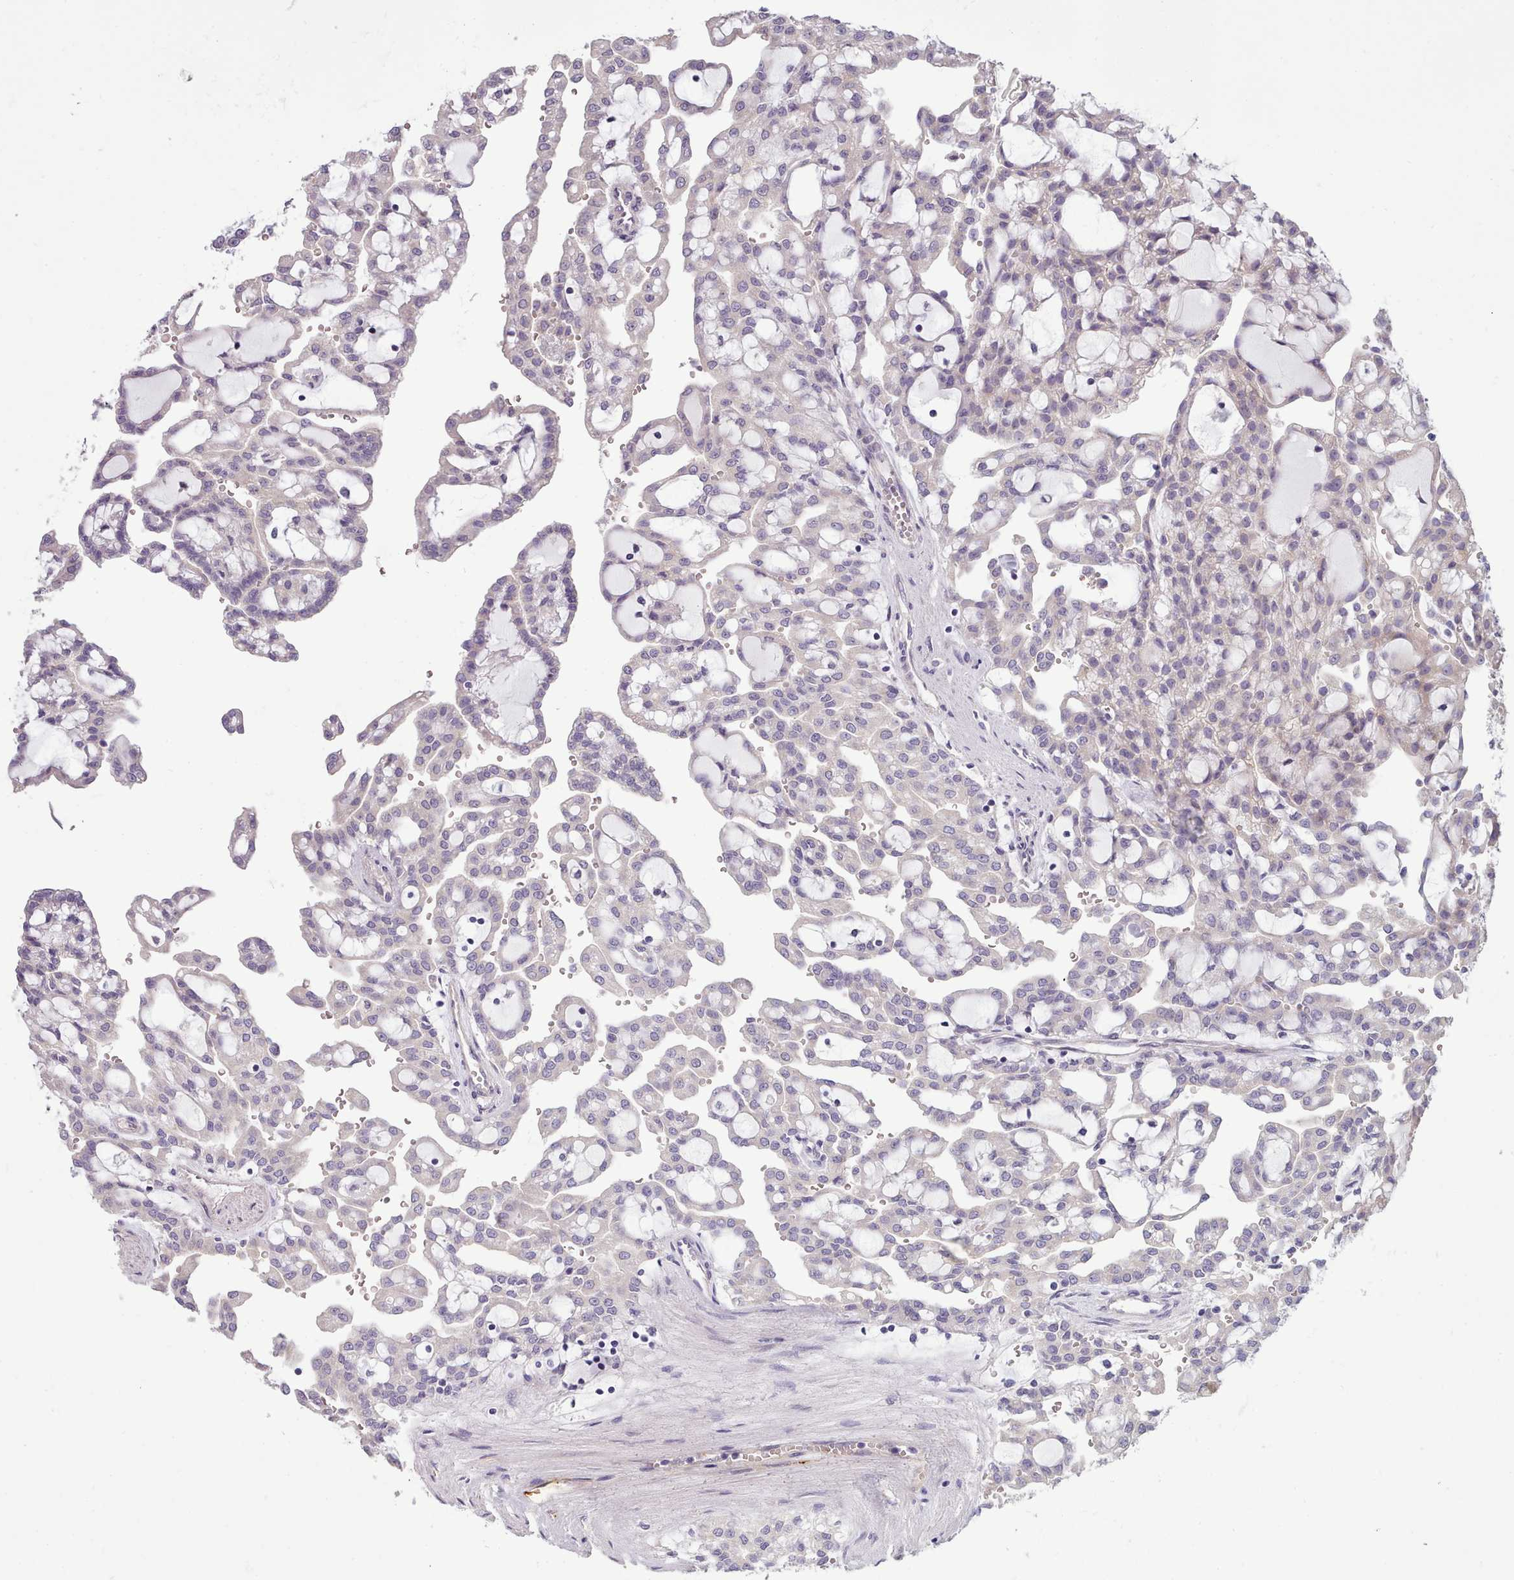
{"staining": {"intensity": "negative", "quantity": "none", "location": "none"}, "tissue": "renal cancer", "cell_type": "Tumor cells", "image_type": "cancer", "snomed": [{"axis": "morphology", "description": "Adenocarcinoma, NOS"}, {"axis": "topography", "description": "Kidney"}], "caption": "Tumor cells show no significant staining in adenocarcinoma (renal).", "gene": "DPF1", "patient": {"sex": "male", "age": 63}}